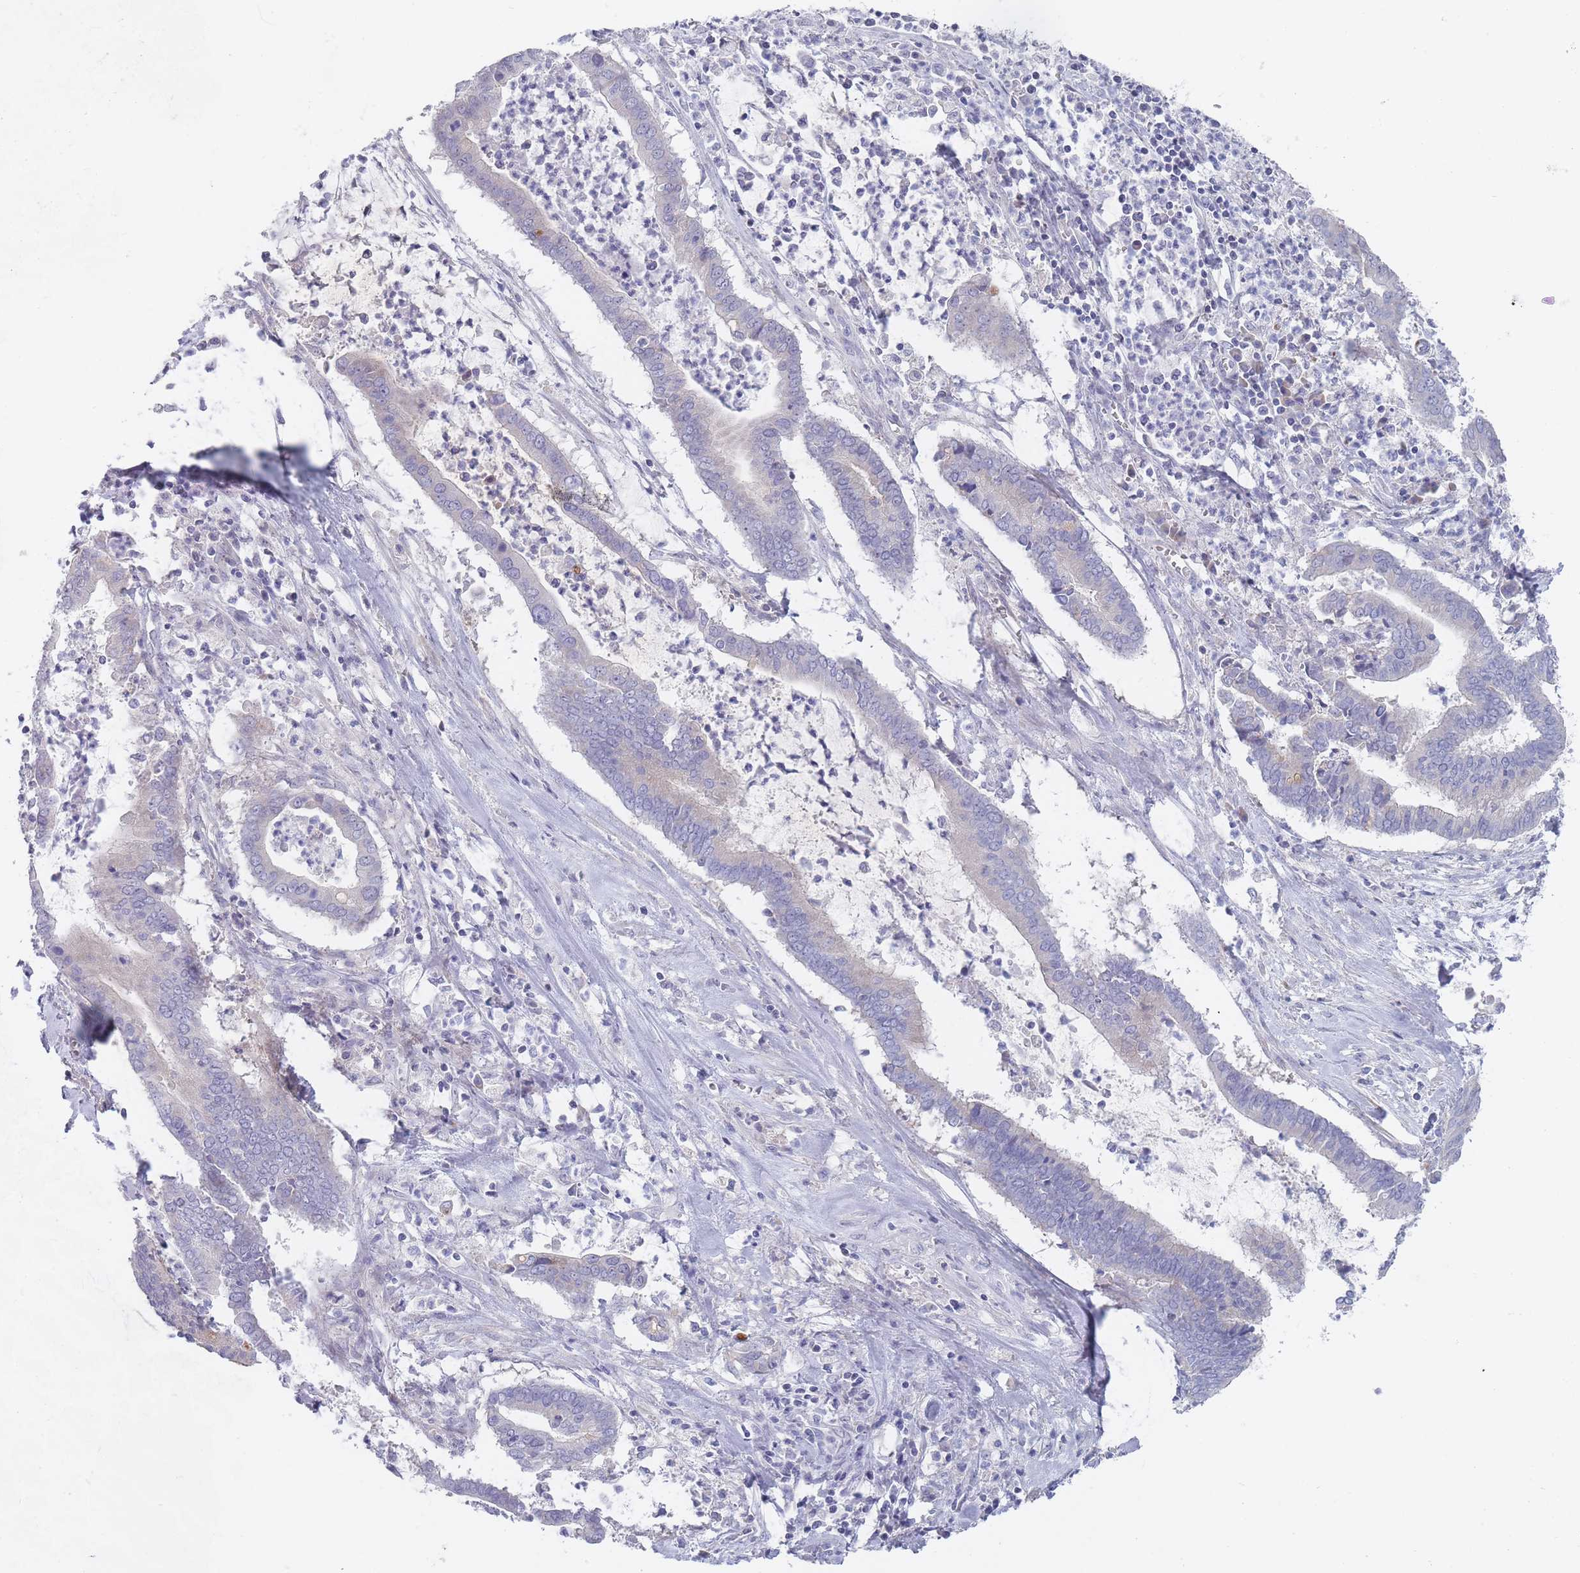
{"staining": {"intensity": "negative", "quantity": "none", "location": "none"}, "tissue": "cervical cancer", "cell_type": "Tumor cells", "image_type": "cancer", "snomed": [{"axis": "morphology", "description": "Adenocarcinoma, NOS"}, {"axis": "topography", "description": "Cervix"}], "caption": "An immunohistochemistry (IHC) micrograph of cervical adenocarcinoma is shown. There is no staining in tumor cells of cervical adenocarcinoma. The staining was performed using DAB (3,3'-diaminobenzidine) to visualize the protein expression in brown, while the nuclei were stained in blue with hematoxylin (Magnification: 20x).", "gene": "PIGU", "patient": {"sex": "female", "age": 44}}